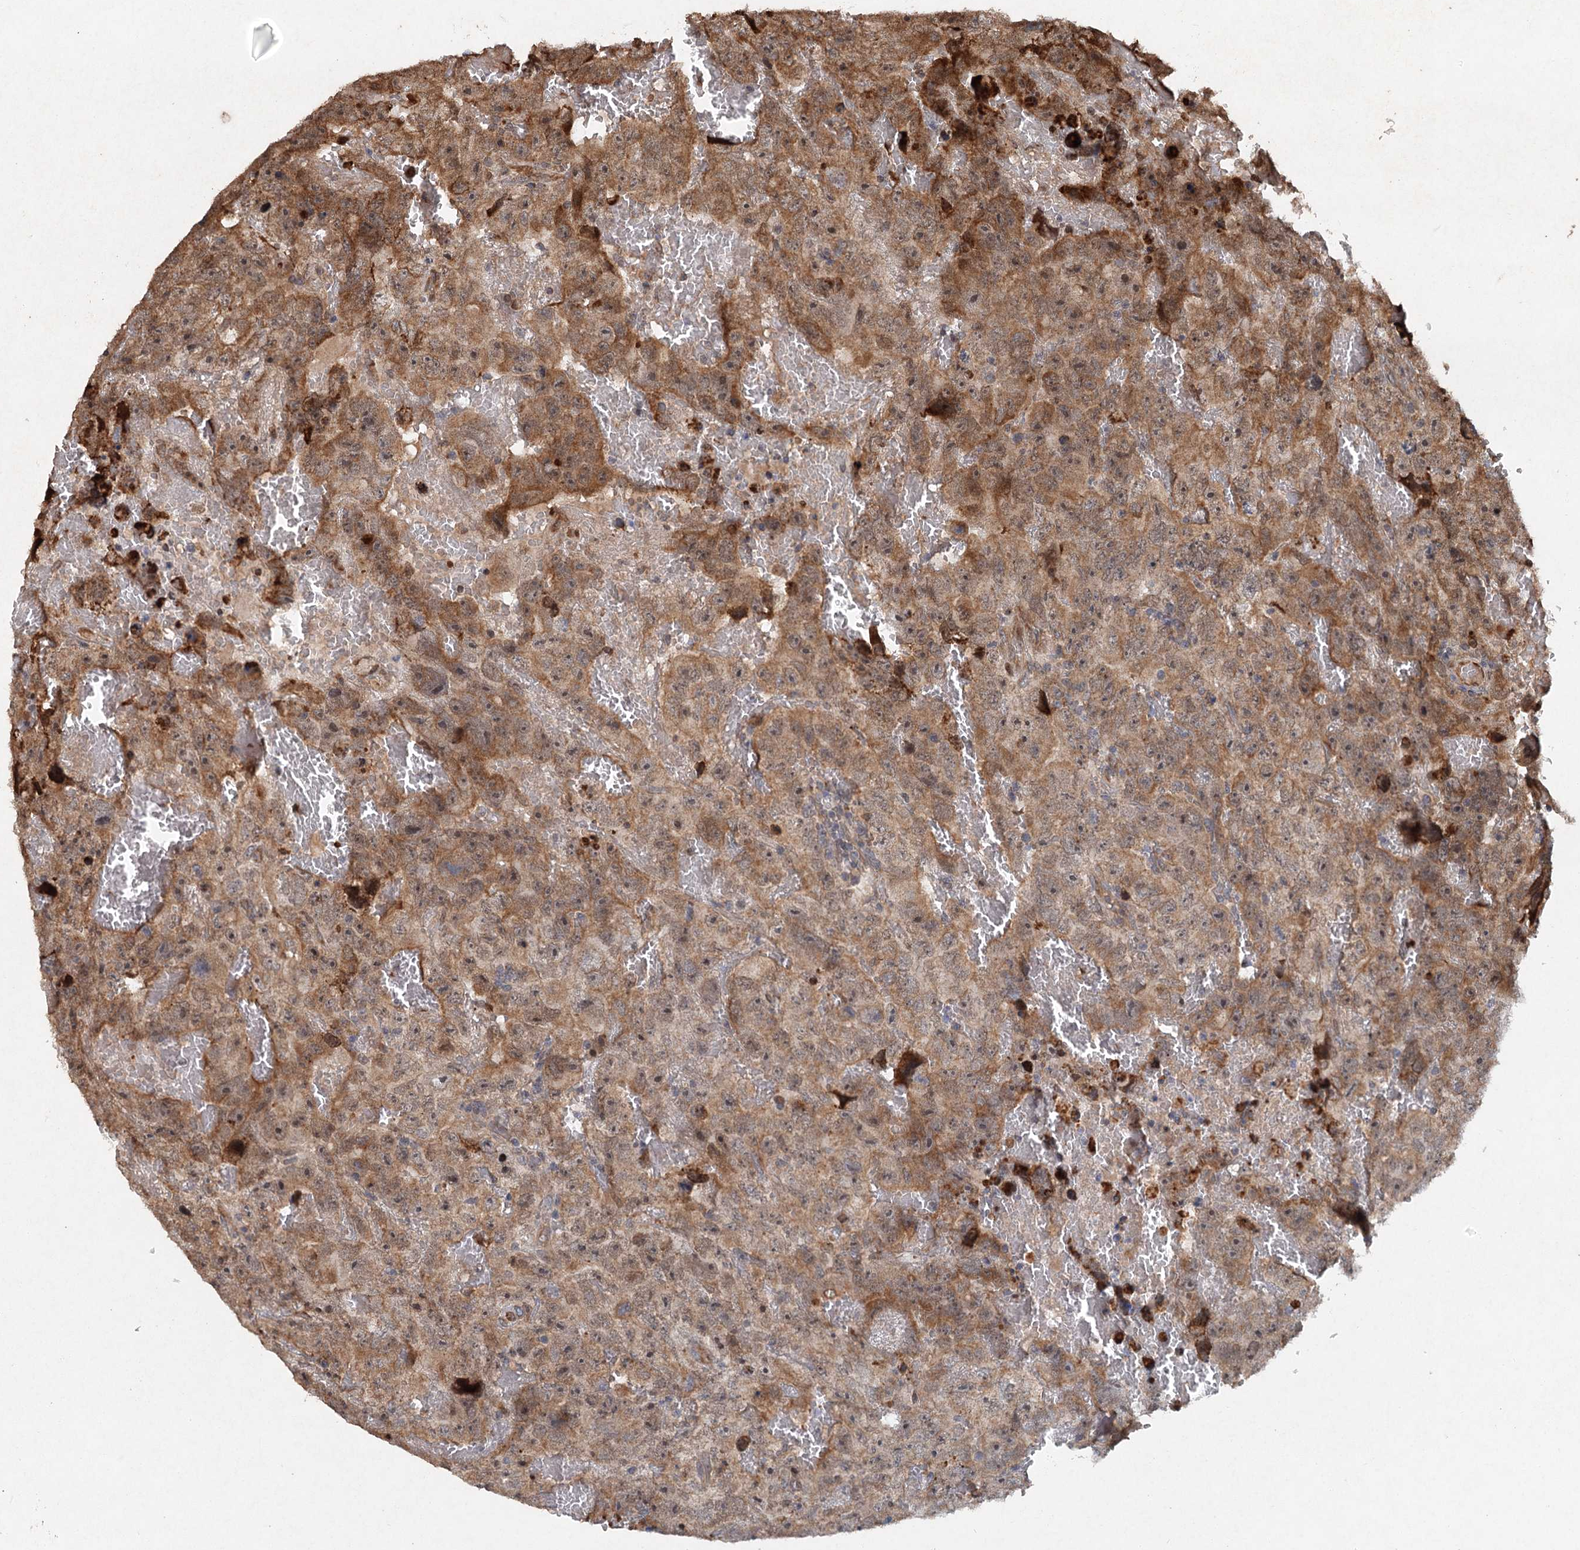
{"staining": {"intensity": "moderate", "quantity": ">75%", "location": "cytoplasmic/membranous"}, "tissue": "testis cancer", "cell_type": "Tumor cells", "image_type": "cancer", "snomed": [{"axis": "morphology", "description": "Carcinoma, Embryonal, NOS"}, {"axis": "topography", "description": "Testis"}], "caption": "Testis embryonal carcinoma stained with a protein marker demonstrates moderate staining in tumor cells.", "gene": "SRPX2", "patient": {"sex": "male", "age": 45}}